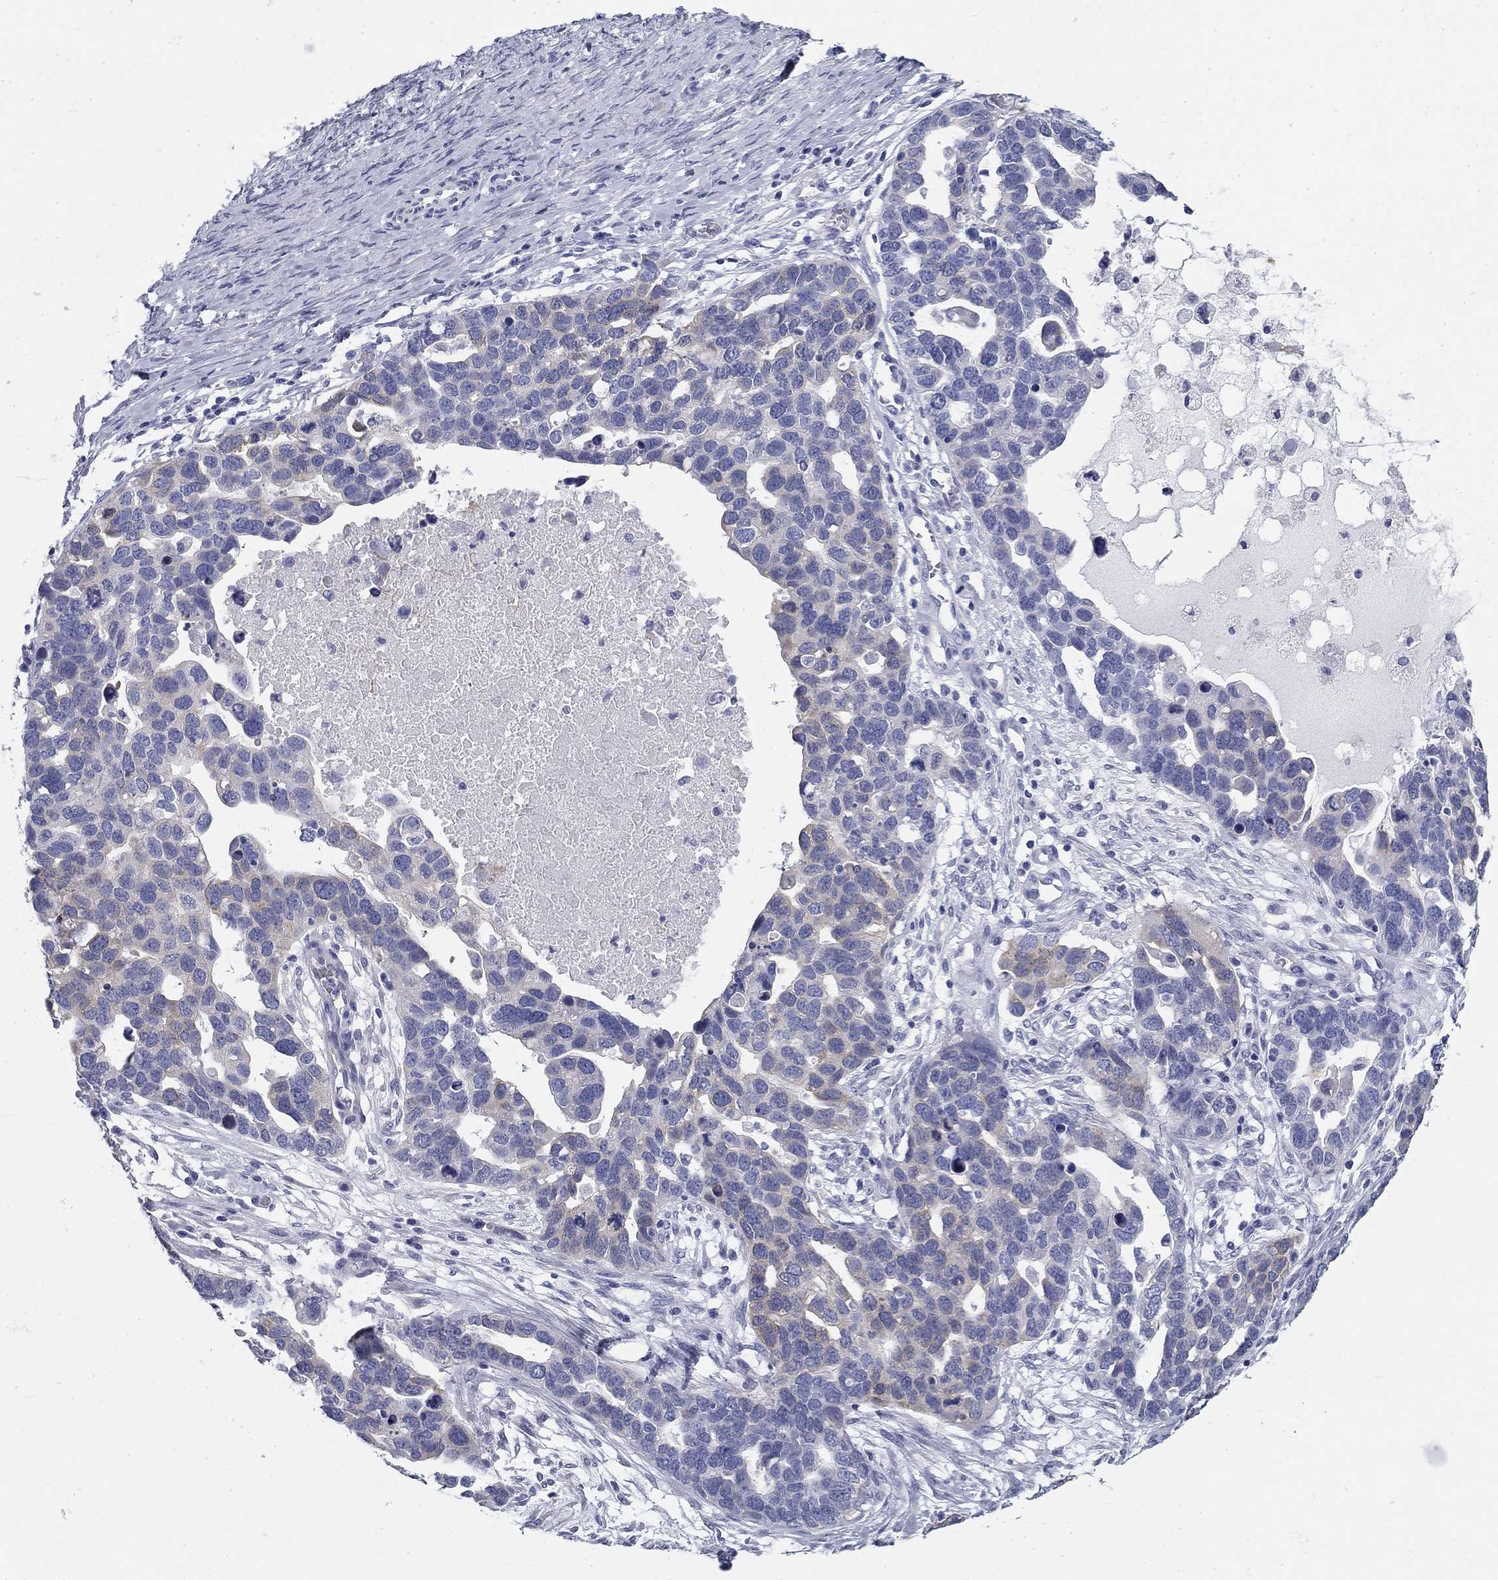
{"staining": {"intensity": "weak", "quantity": "<25%", "location": "cytoplasmic/membranous"}, "tissue": "ovarian cancer", "cell_type": "Tumor cells", "image_type": "cancer", "snomed": [{"axis": "morphology", "description": "Cystadenocarcinoma, serous, NOS"}, {"axis": "topography", "description": "Ovary"}], "caption": "Photomicrograph shows no protein positivity in tumor cells of serous cystadenocarcinoma (ovarian) tissue.", "gene": "GALNTL5", "patient": {"sex": "female", "age": 54}}